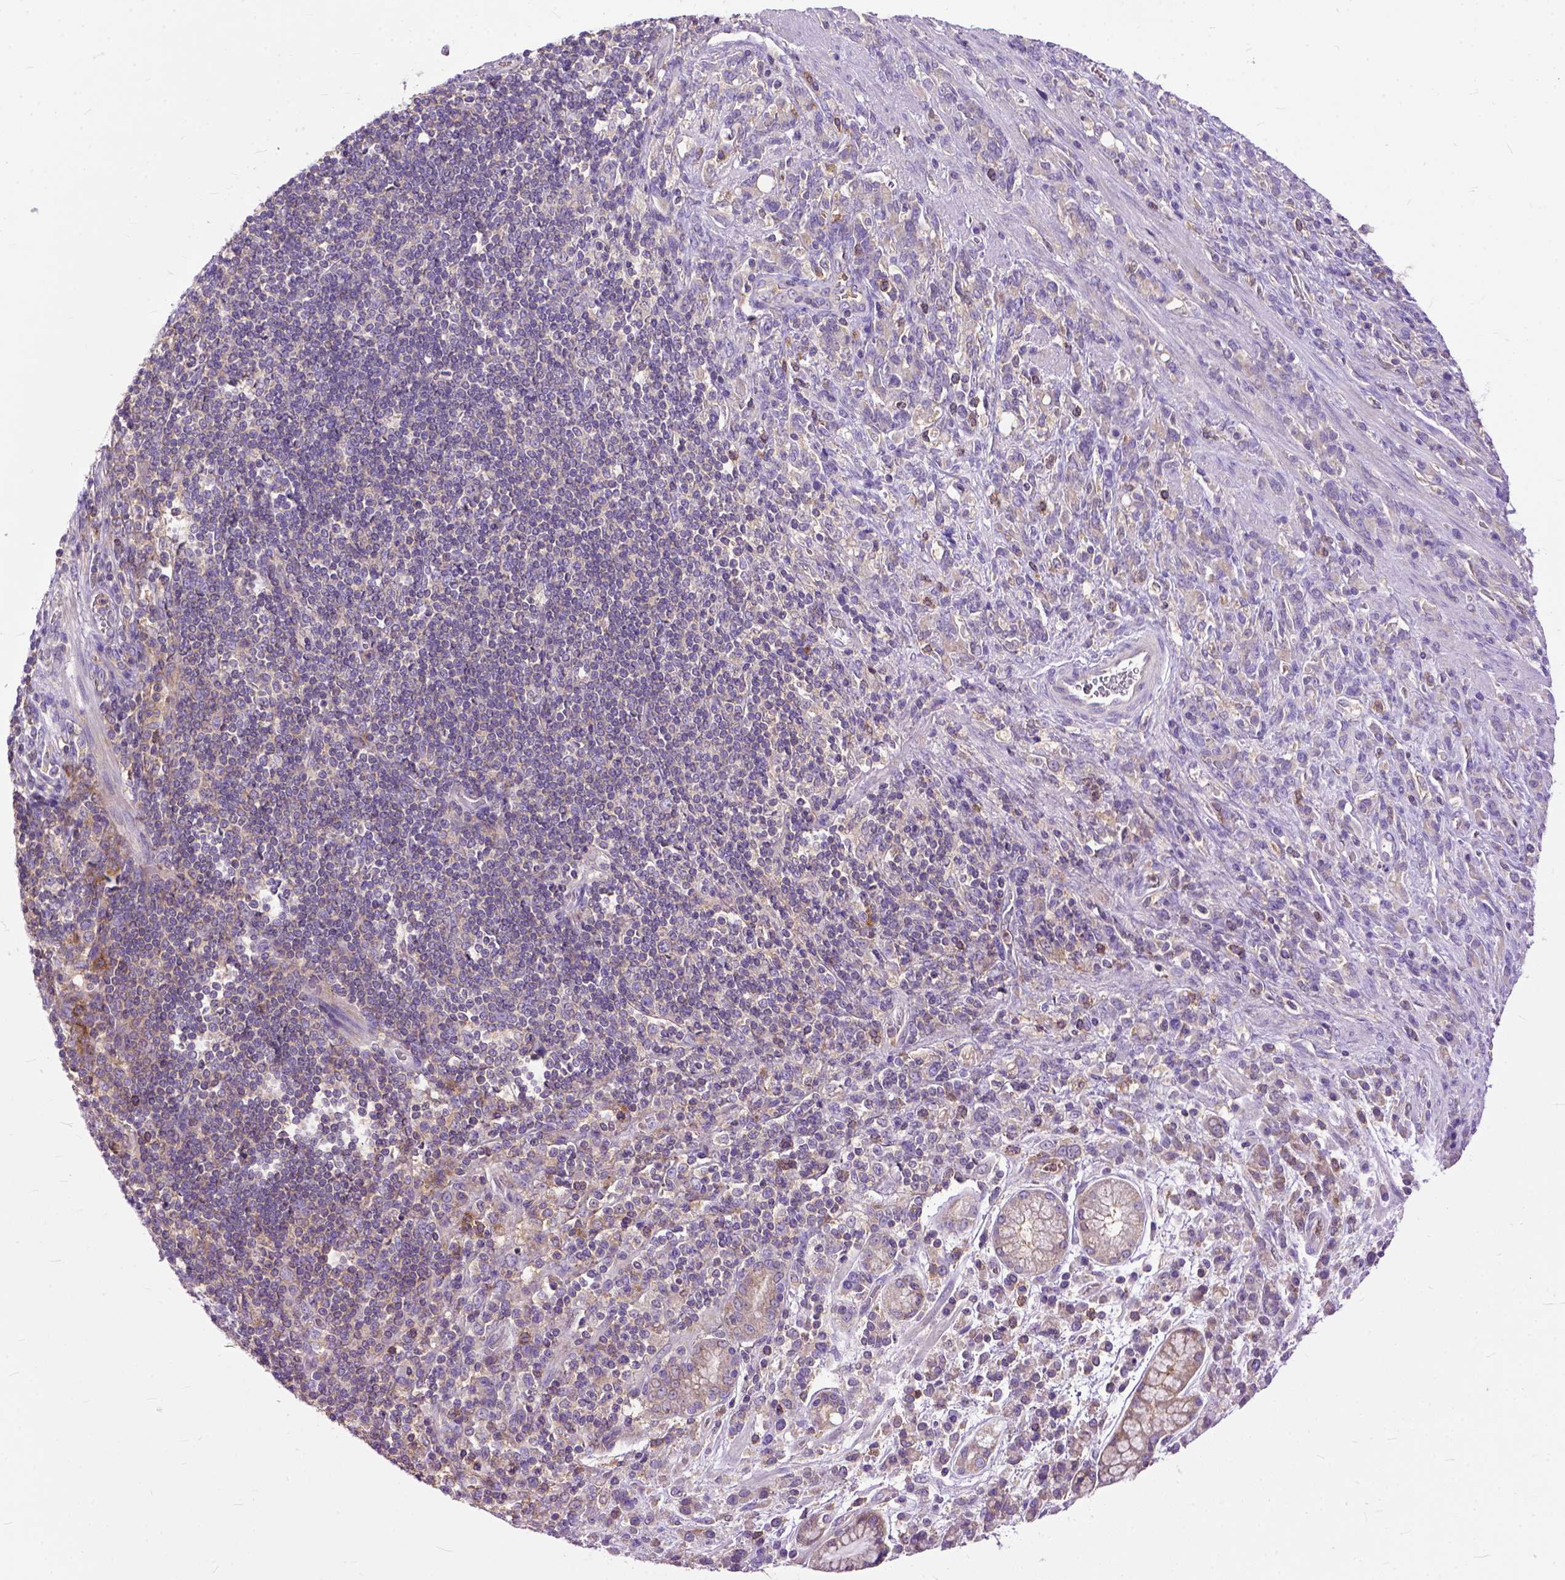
{"staining": {"intensity": "weak", "quantity": "<25%", "location": "cytoplasmic/membranous"}, "tissue": "stomach cancer", "cell_type": "Tumor cells", "image_type": "cancer", "snomed": [{"axis": "morphology", "description": "Adenocarcinoma, NOS"}, {"axis": "topography", "description": "Stomach"}], "caption": "This is an immunohistochemistry (IHC) photomicrograph of stomach cancer. There is no expression in tumor cells.", "gene": "NAMPT", "patient": {"sex": "female", "age": 57}}